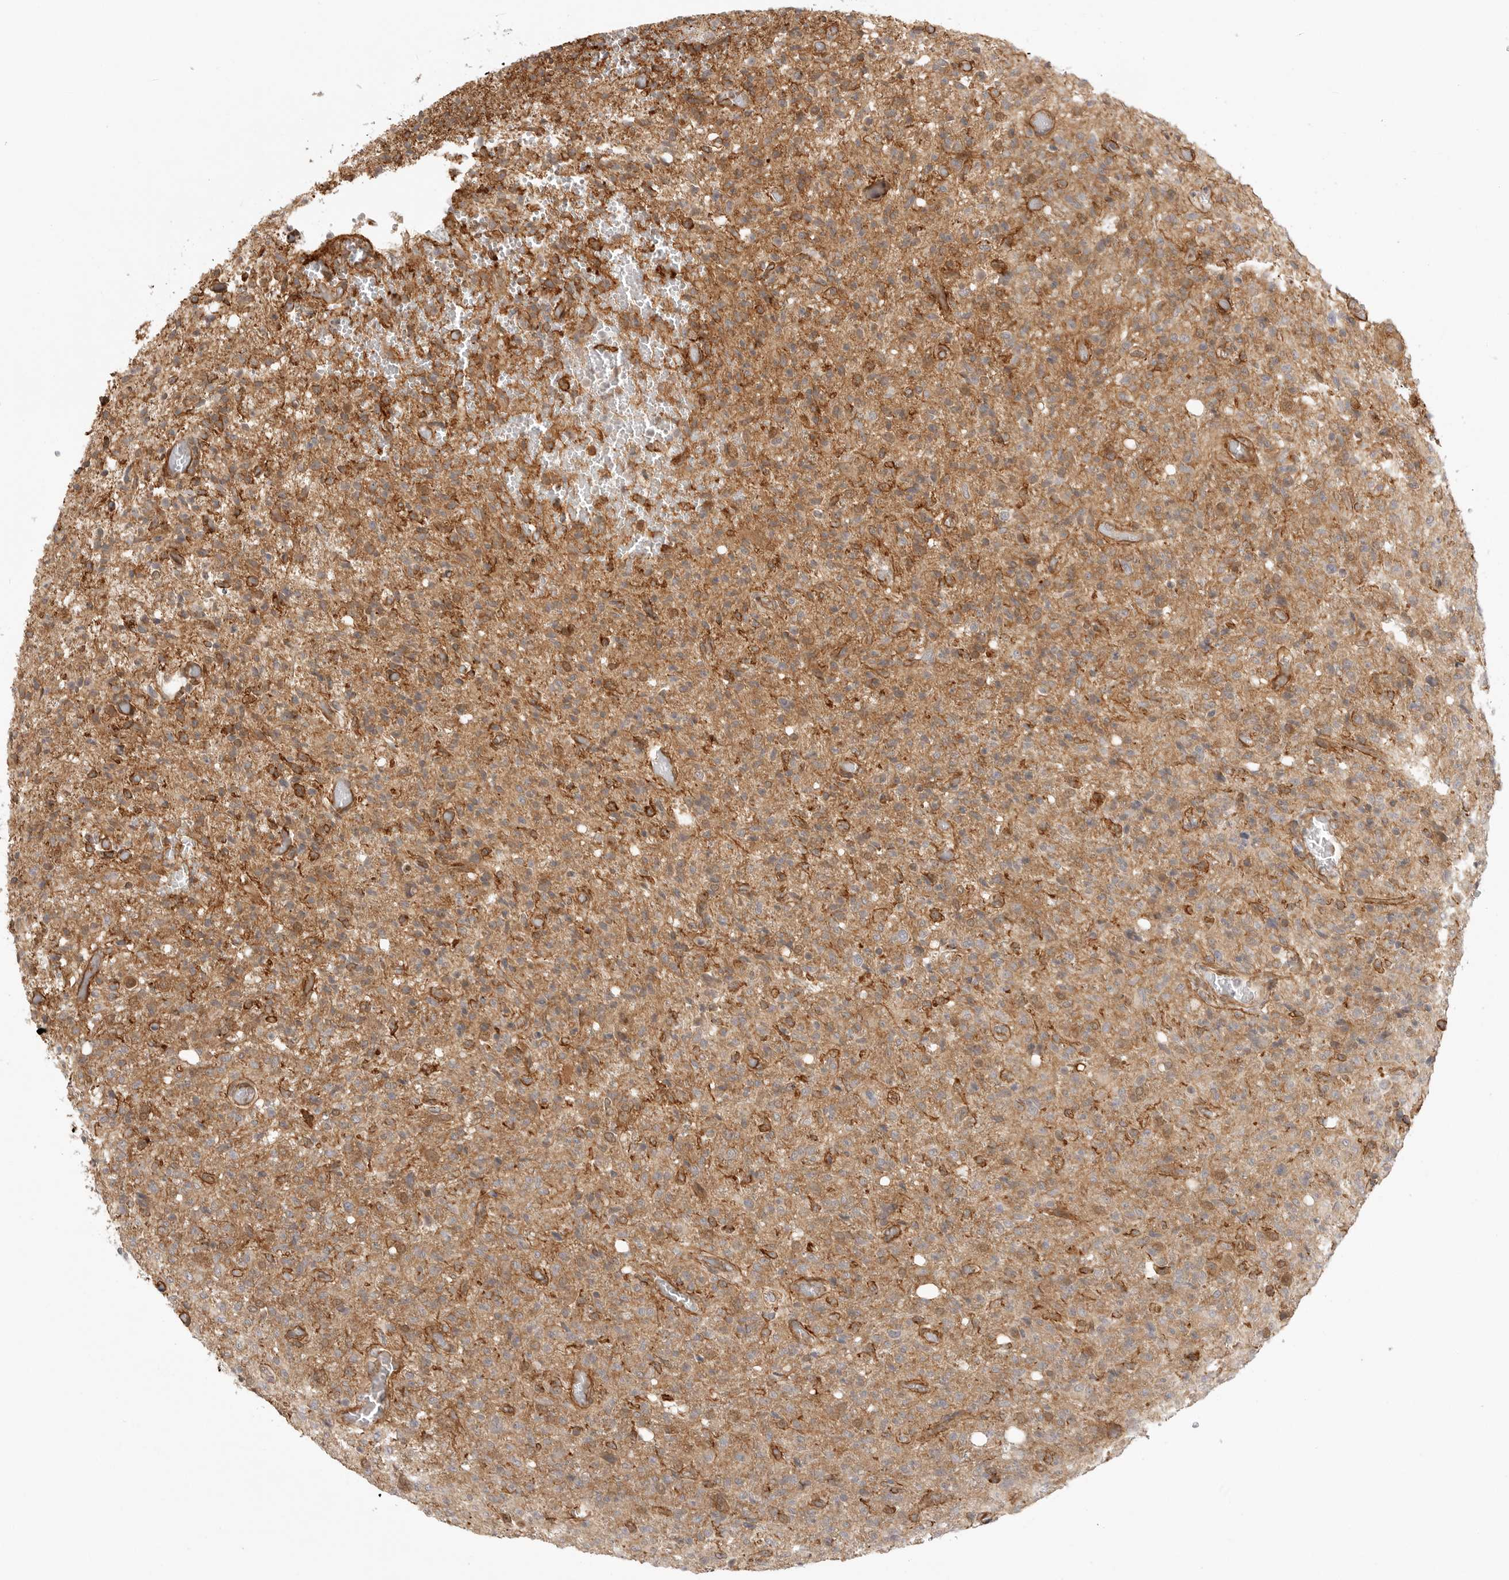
{"staining": {"intensity": "moderate", "quantity": "25%-75%", "location": "cytoplasmic/membranous,nuclear"}, "tissue": "glioma", "cell_type": "Tumor cells", "image_type": "cancer", "snomed": [{"axis": "morphology", "description": "Glioma, malignant, High grade"}, {"axis": "topography", "description": "Brain"}], "caption": "Glioma was stained to show a protein in brown. There is medium levels of moderate cytoplasmic/membranous and nuclear positivity in approximately 25%-75% of tumor cells.", "gene": "ATOH7", "patient": {"sex": "female", "age": 57}}